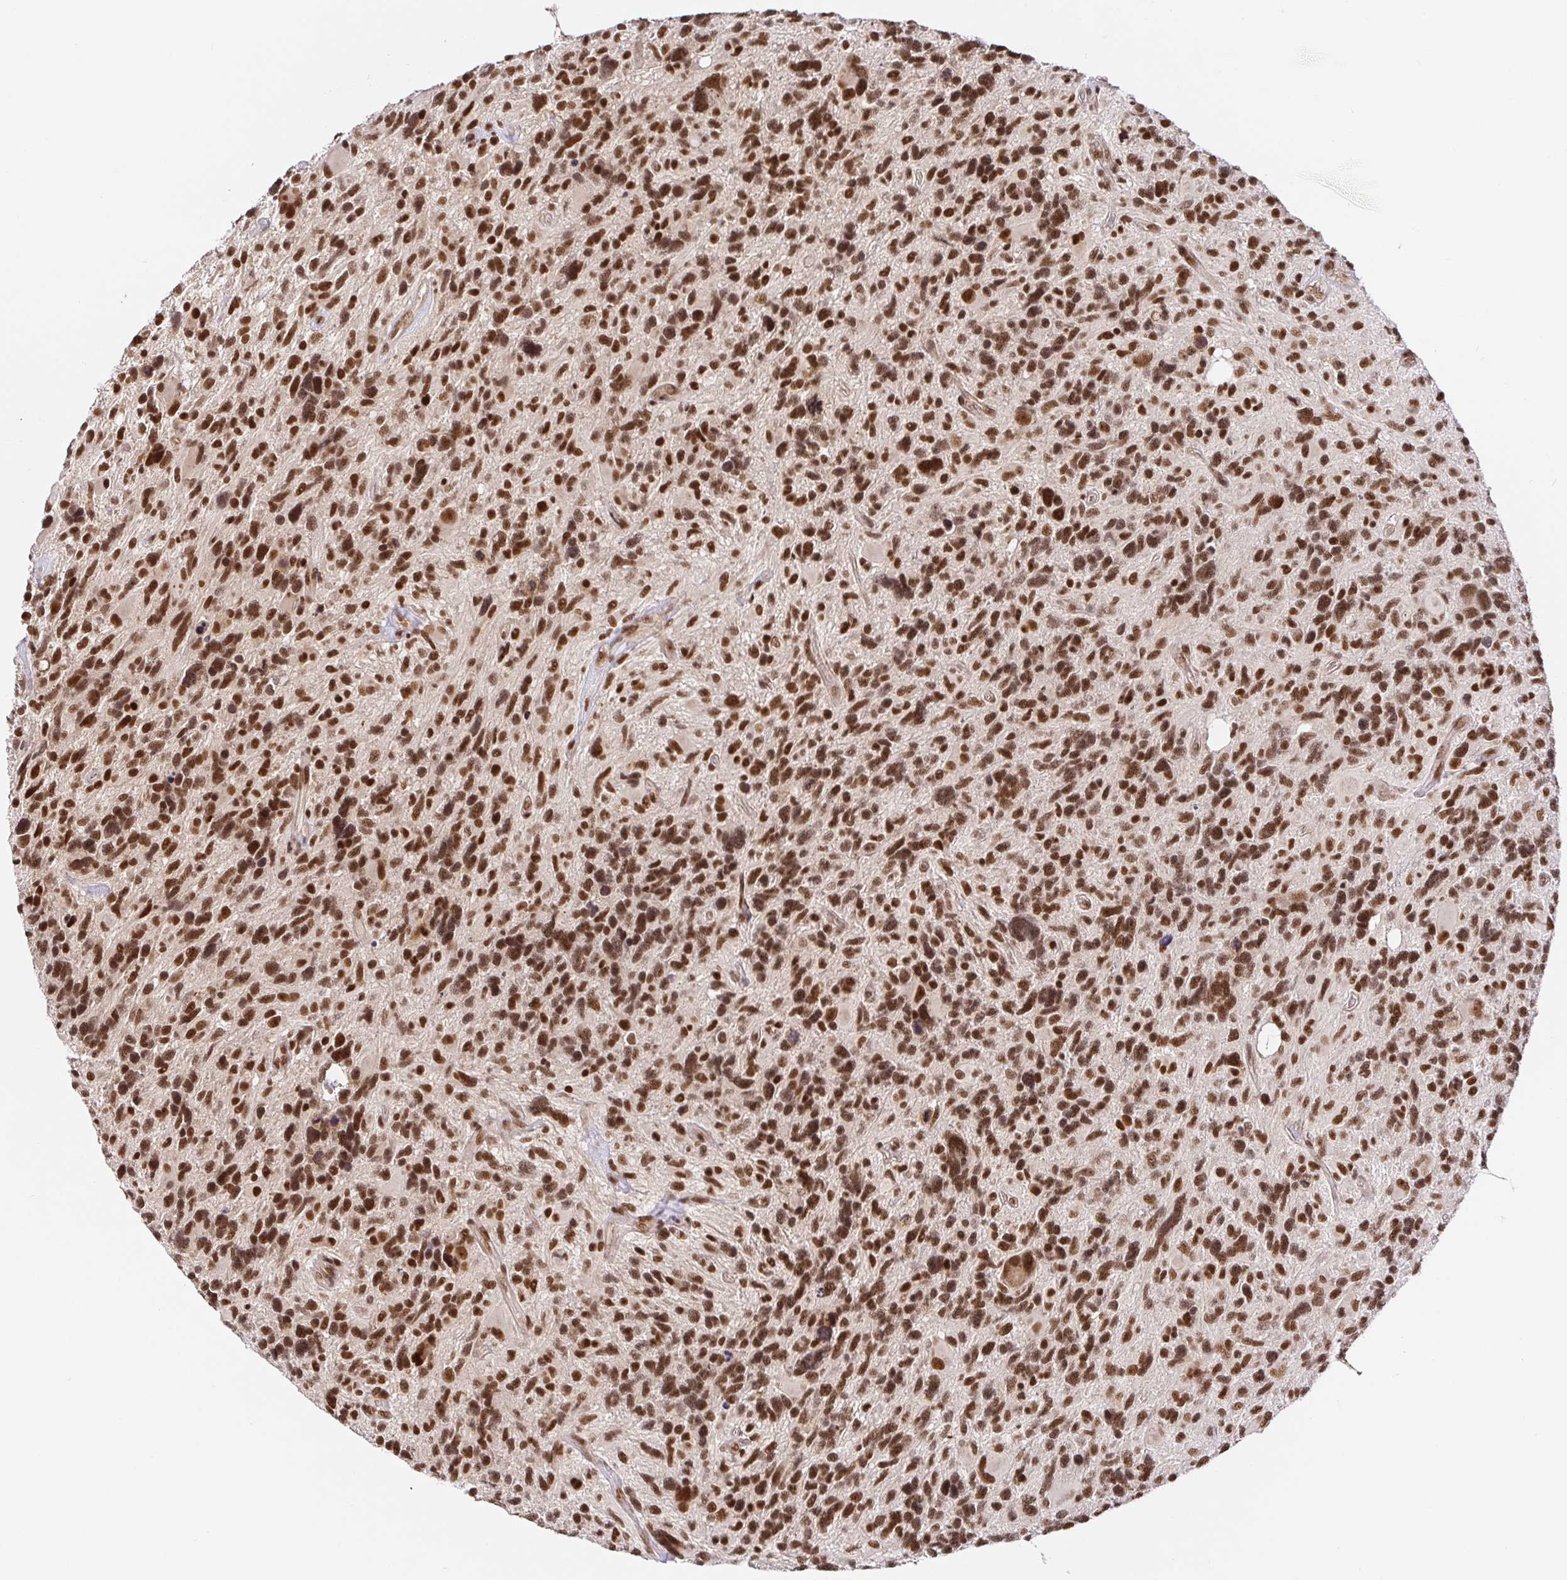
{"staining": {"intensity": "moderate", "quantity": ">75%", "location": "nuclear"}, "tissue": "glioma", "cell_type": "Tumor cells", "image_type": "cancer", "snomed": [{"axis": "morphology", "description": "Glioma, malignant, High grade"}, {"axis": "topography", "description": "Brain"}], "caption": "Tumor cells exhibit medium levels of moderate nuclear positivity in about >75% of cells in high-grade glioma (malignant).", "gene": "USF1", "patient": {"sex": "male", "age": 49}}